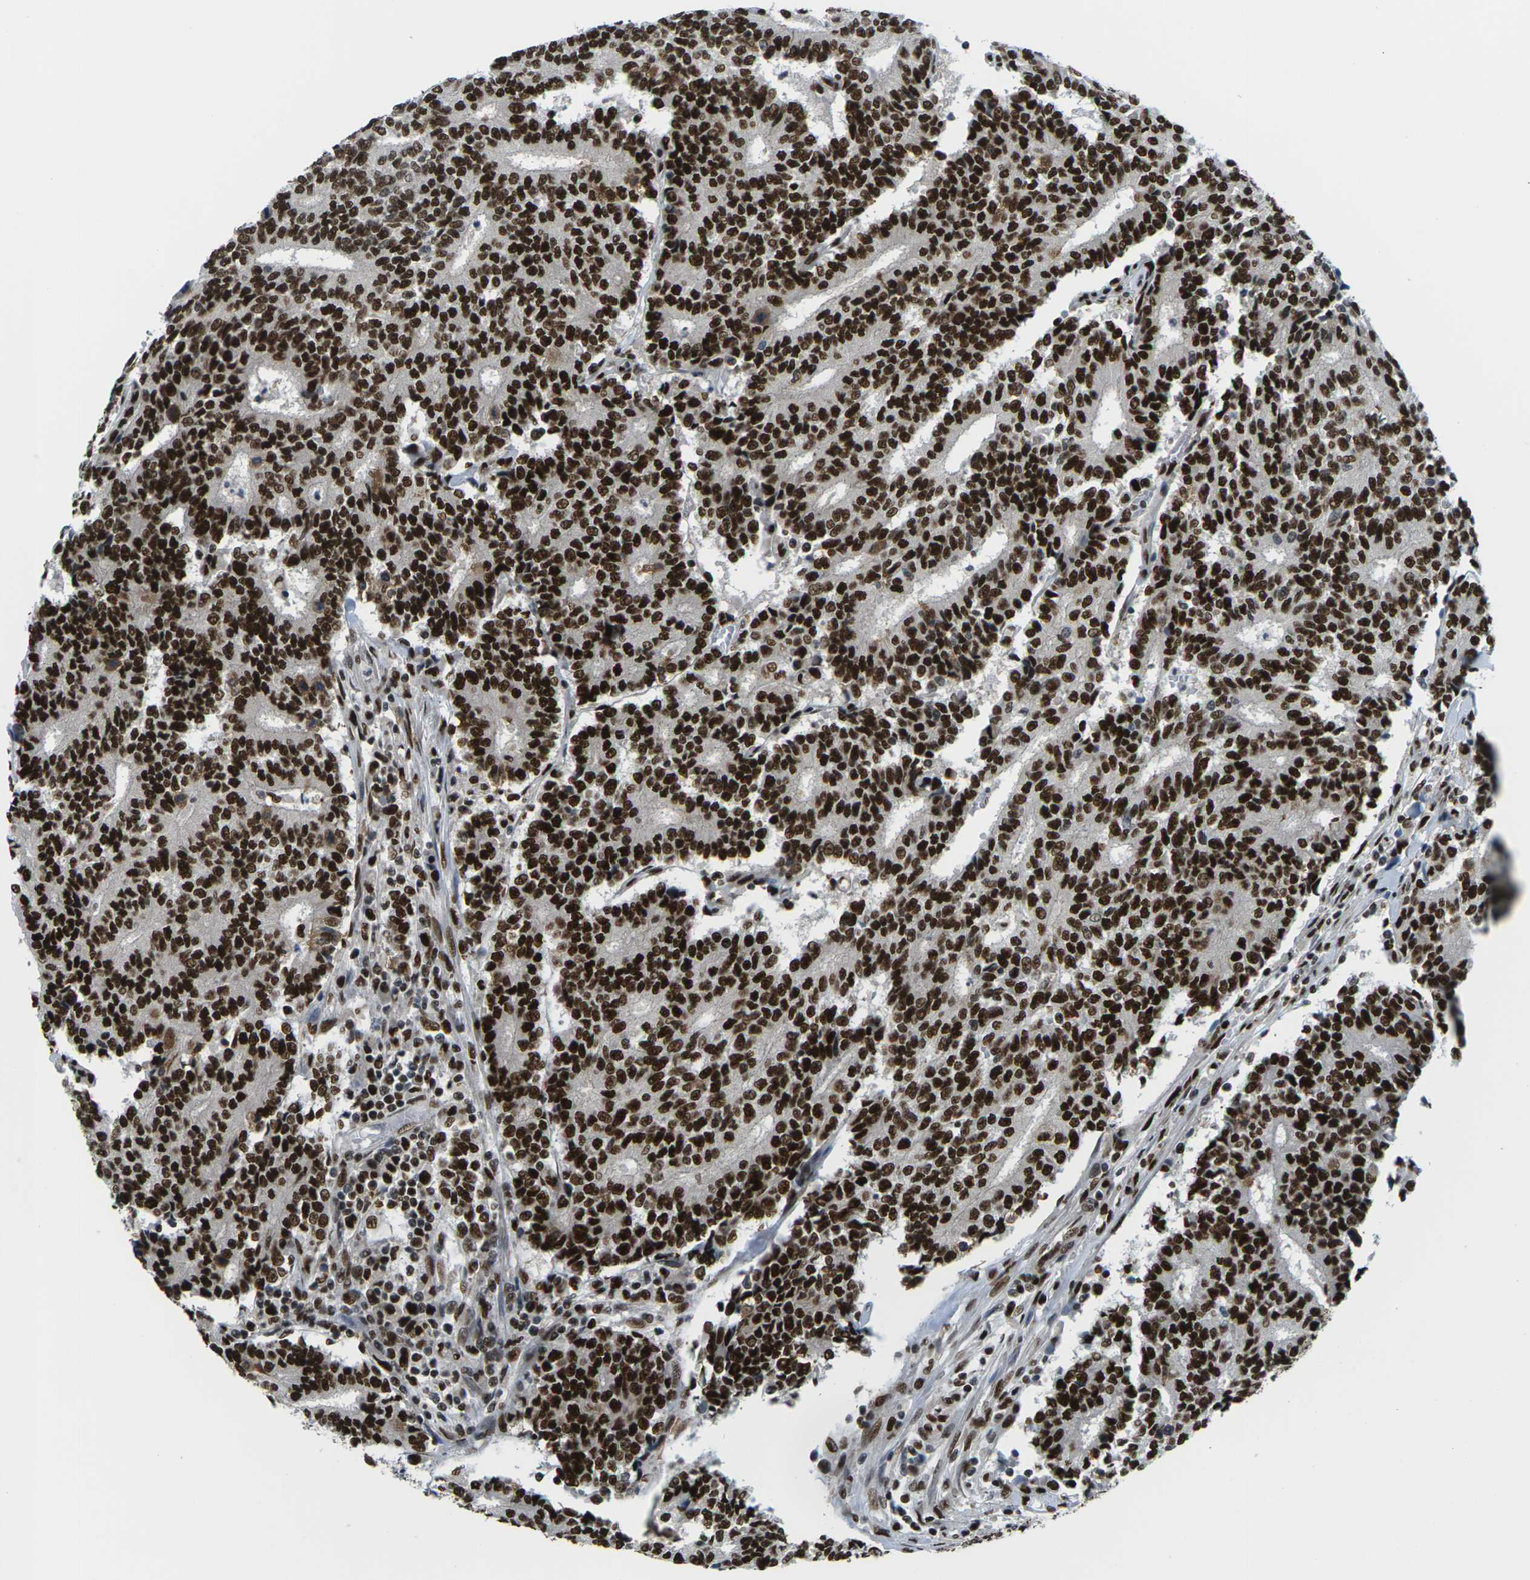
{"staining": {"intensity": "strong", "quantity": ">75%", "location": "nuclear"}, "tissue": "prostate cancer", "cell_type": "Tumor cells", "image_type": "cancer", "snomed": [{"axis": "morphology", "description": "Normal tissue, NOS"}, {"axis": "morphology", "description": "Adenocarcinoma, High grade"}, {"axis": "topography", "description": "Prostate"}, {"axis": "topography", "description": "Seminal veicle"}], "caption": "An immunohistochemistry (IHC) micrograph of neoplastic tissue is shown. Protein staining in brown shows strong nuclear positivity in adenocarcinoma (high-grade) (prostate) within tumor cells.", "gene": "PSME3", "patient": {"sex": "male", "age": 55}}